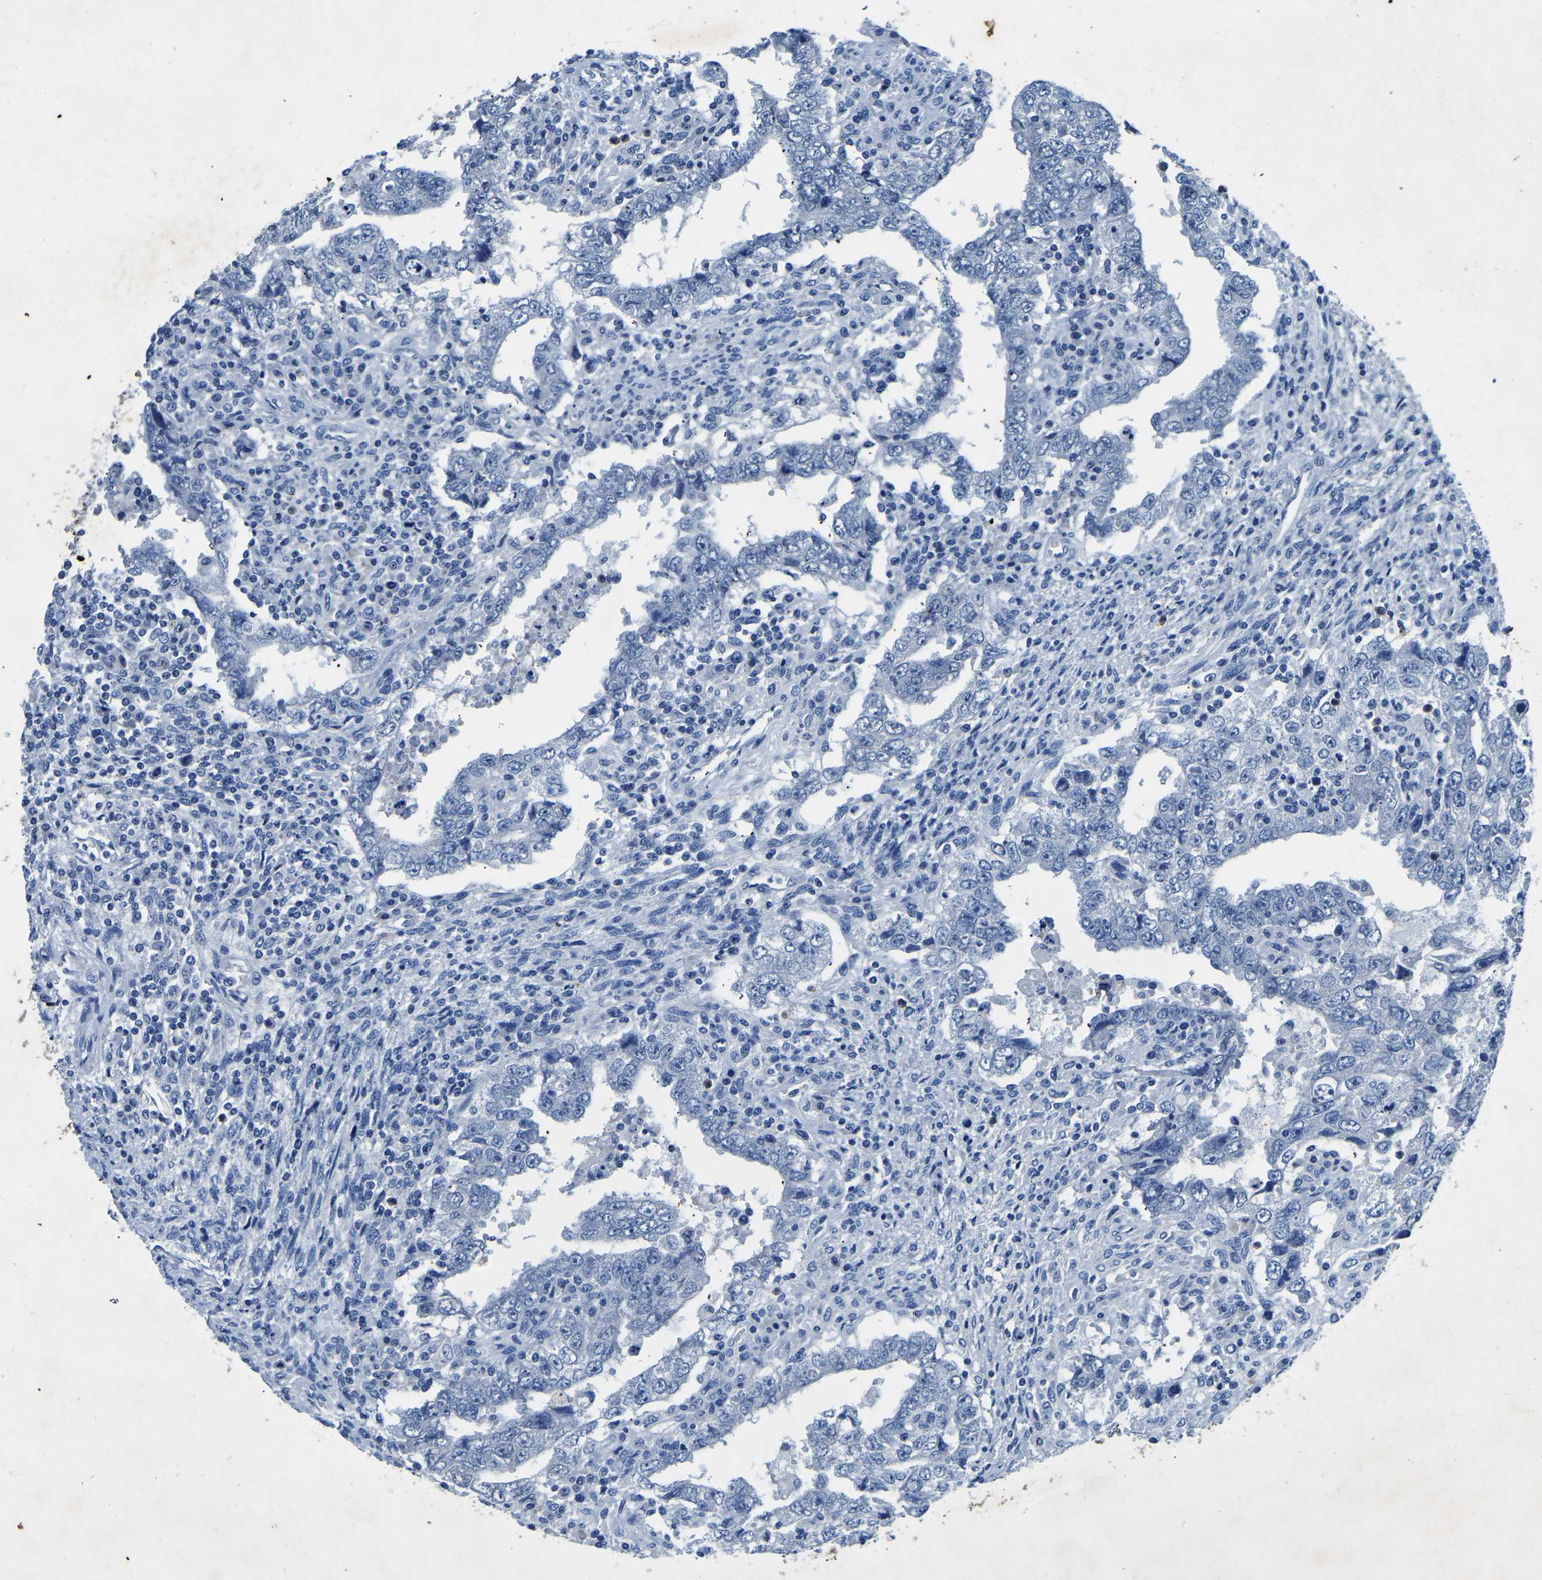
{"staining": {"intensity": "negative", "quantity": "none", "location": "none"}, "tissue": "testis cancer", "cell_type": "Tumor cells", "image_type": "cancer", "snomed": [{"axis": "morphology", "description": "Carcinoma, Embryonal, NOS"}, {"axis": "topography", "description": "Testis"}], "caption": "A micrograph of testis embryonal carcinoma stained for a protein exhibits no brown staining in tumor cells.", "gene": "UBN2", "patient": {"sex": "male", "age": 26}}